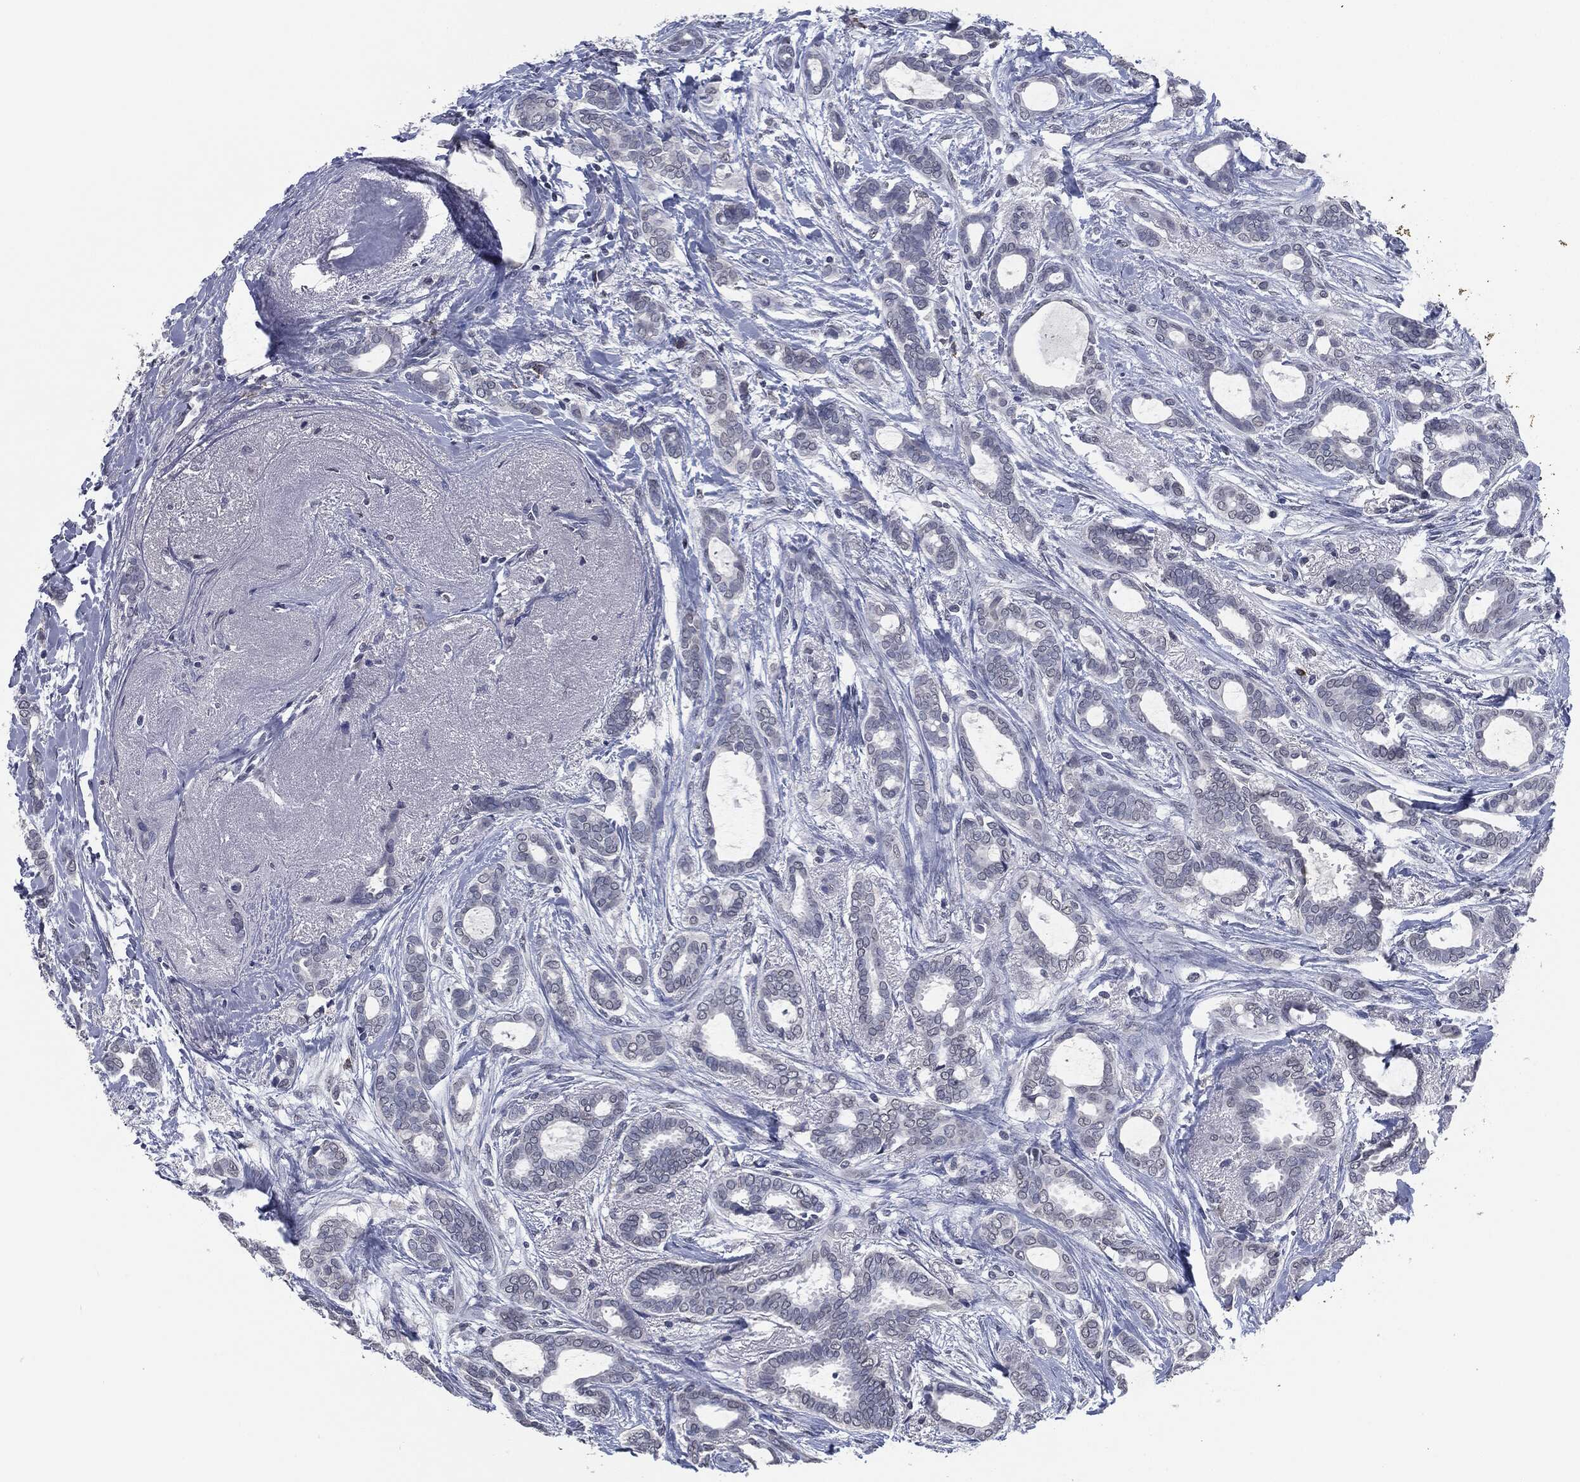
{"staining": {"intensity": "negative", "quantity": "none", "location": "none"}, "tissue": "breast cancer", "cell_type": "Tumor cells", "image_type": "cancer", "snomed": [{"axis": "morphology", "description": "Duct carcinoma"}, {"axis": "topography", "description": "Breast"}], "caption": "Immunohistochemistry histopathology image of neoplastic tissue: human breast cancer stained with DAB (3,3'-diaminobenzidine) reveals no significant protein positivity in tumor cells.", "gene": "IL2RG", "patient": {"sex": "female", "age": 51}}